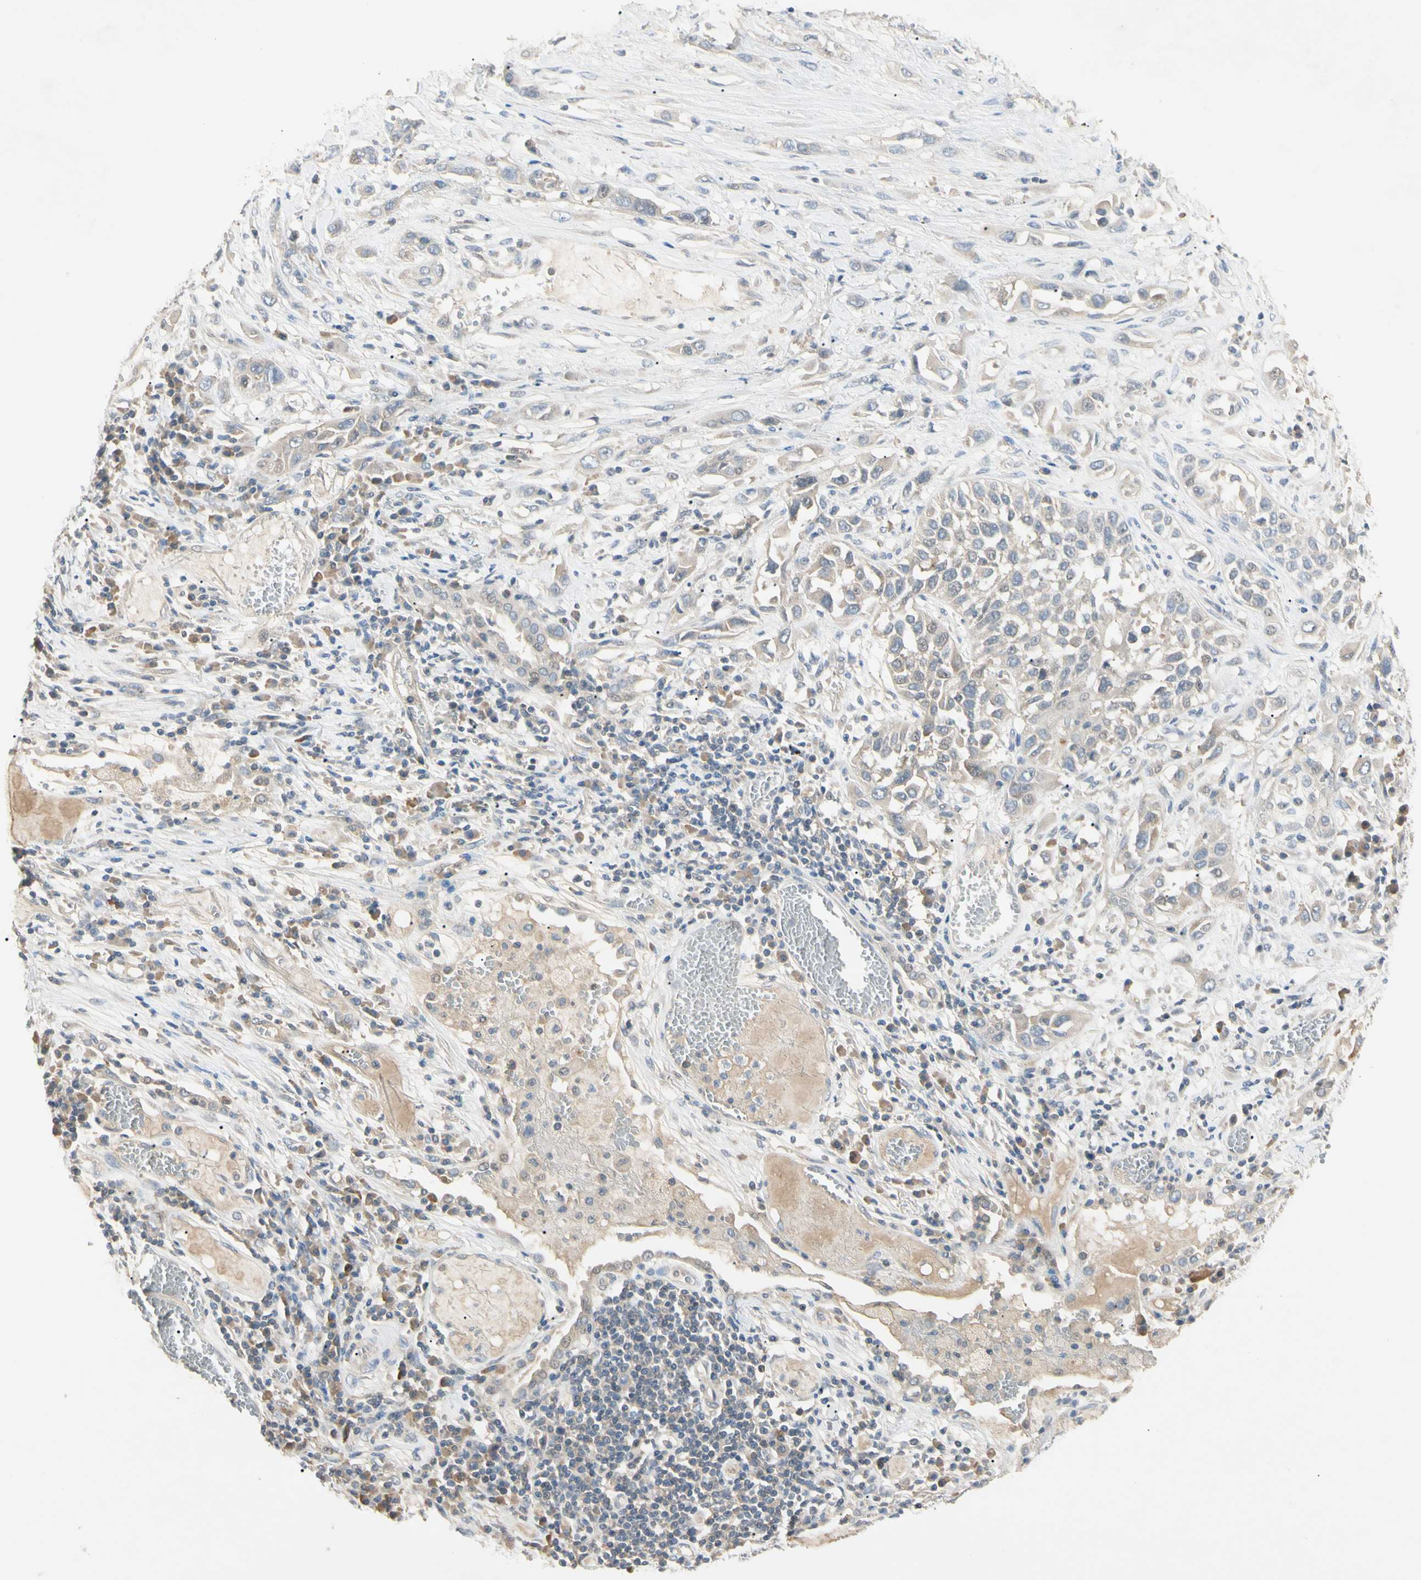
{"staining": {"intensity": "weak", "quantity": ">75%", "location": "cytoplasmic/membranous"}, "tissue": "lung cancer", "cell_type": "Tumor cells", "image_type": "cancer", "snomed": [{"axis": "morphology", "description": "Squamous cell carcinoma, NOS"}, {"axis": "topography", "description": "Lung"}], "caption": "Lung cancer (squamous cell carcinoma) tissue displays weak cytoplasmic/membranous staining in approximately >75% of tumor cells, visualized by immunohistochemistry. (Stains: DAB (3,3'-diaminobenzidine) in brown, nuclei in blue, Microscopy: brightfield microscopy at high magnification).", "gene": "PRSS21", "patient": {"sex": "male", "age": 71}}